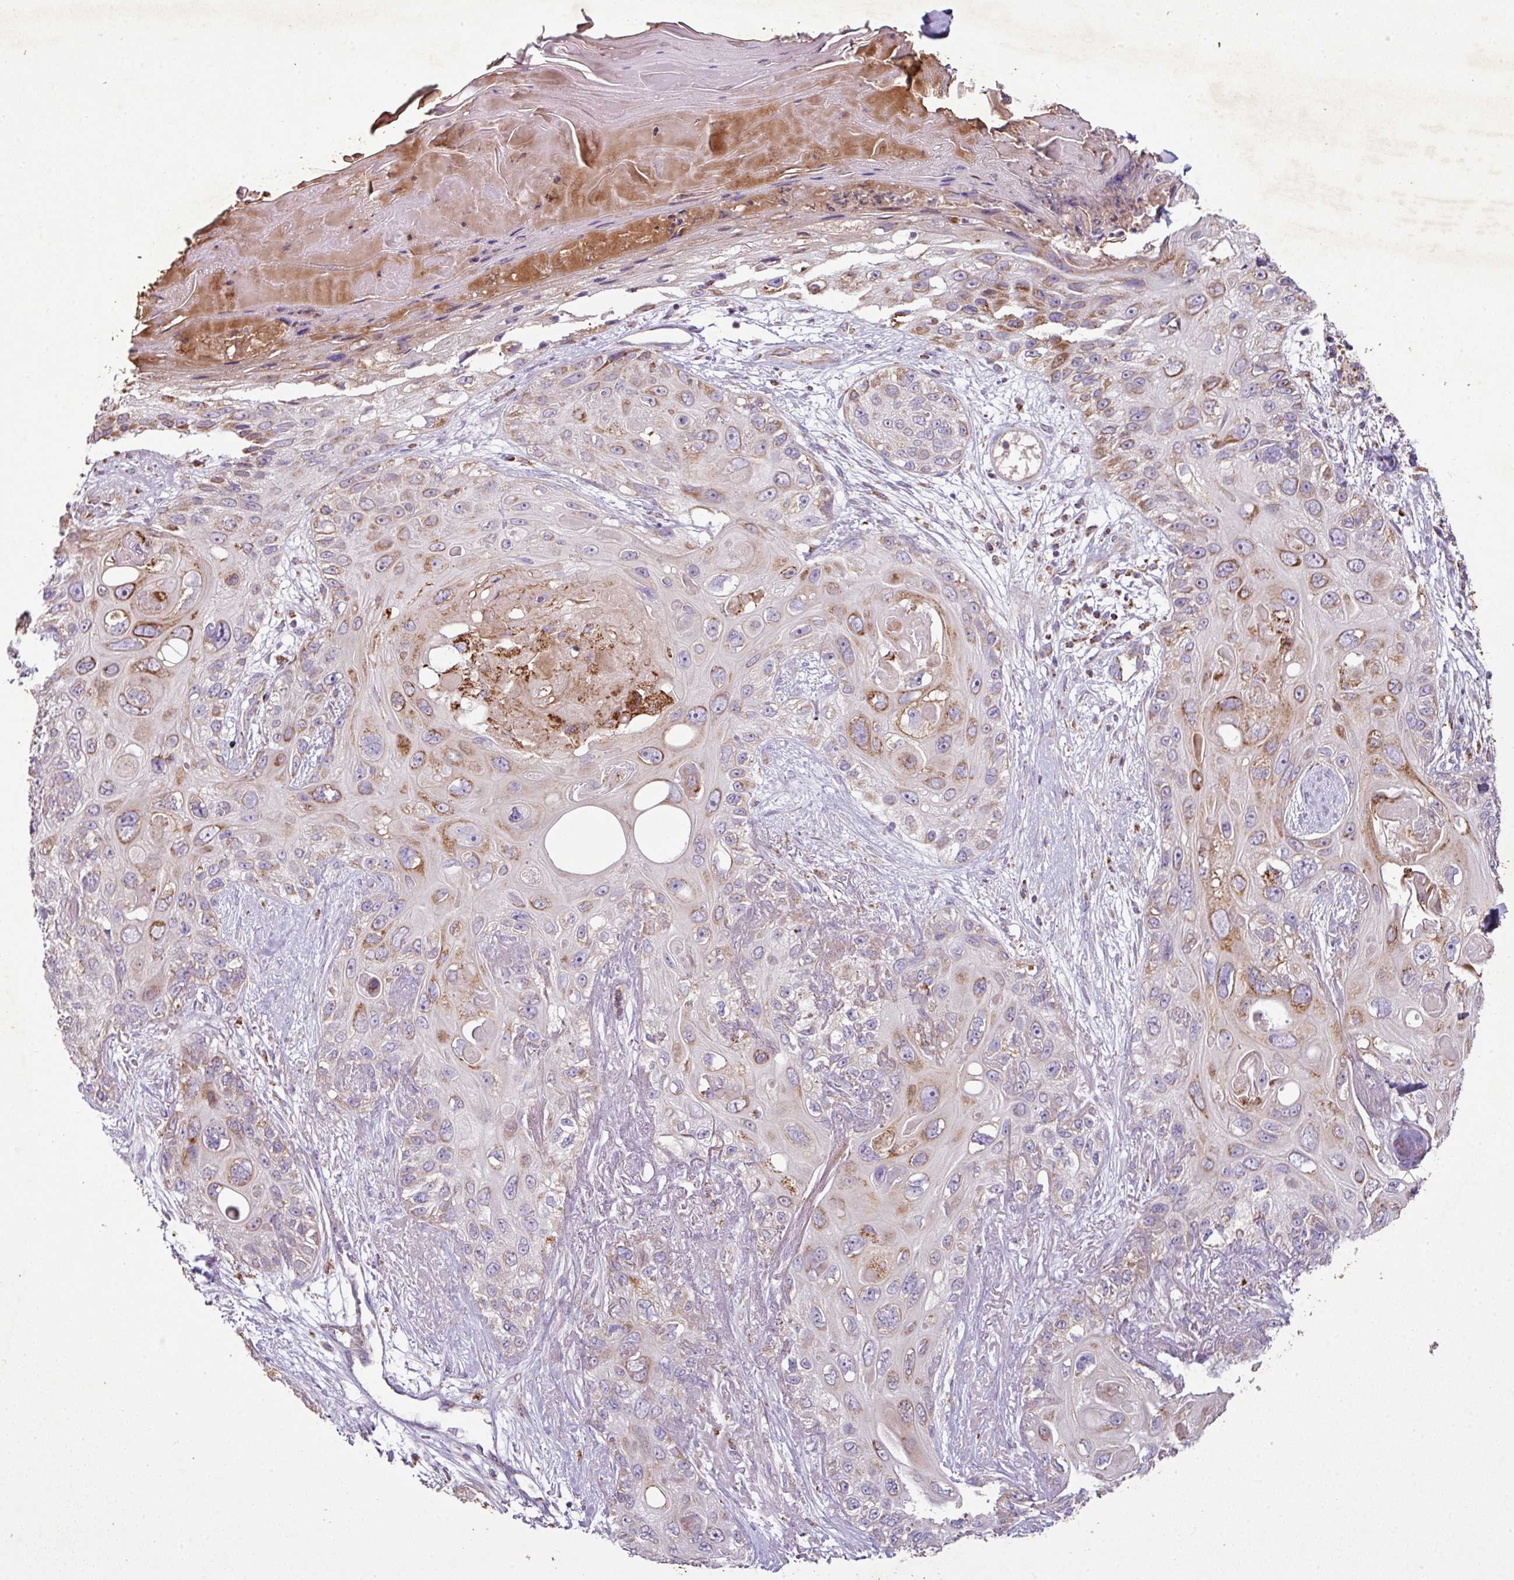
{"staining": {"intensity": "weak", "quantity": "25%-75%", "location": "cytoplasmic/membranous"}, "tissue": "skin cancer", "cell_type": "Tumor cells", "image_type": "cancer", "snomed": [{"axis": "morphology", "description": "Normal tissue, NOS"}, {"axis": "morphology", "description": "Squamous cell carcinoma, NOS"}, {"axis": "topography", "description": "Skin"}], "caption": "Immunohistochemistry (IHC) micrograph of squamous cell carcinoma (skin) stained for a protein (brown), which exhibits low levels of weak cytoplasmic/membranous expression in approximately 25%-75% of tumor cells.", "gene": "SQOR", "patient": {"sex": "male", "age": 72}}